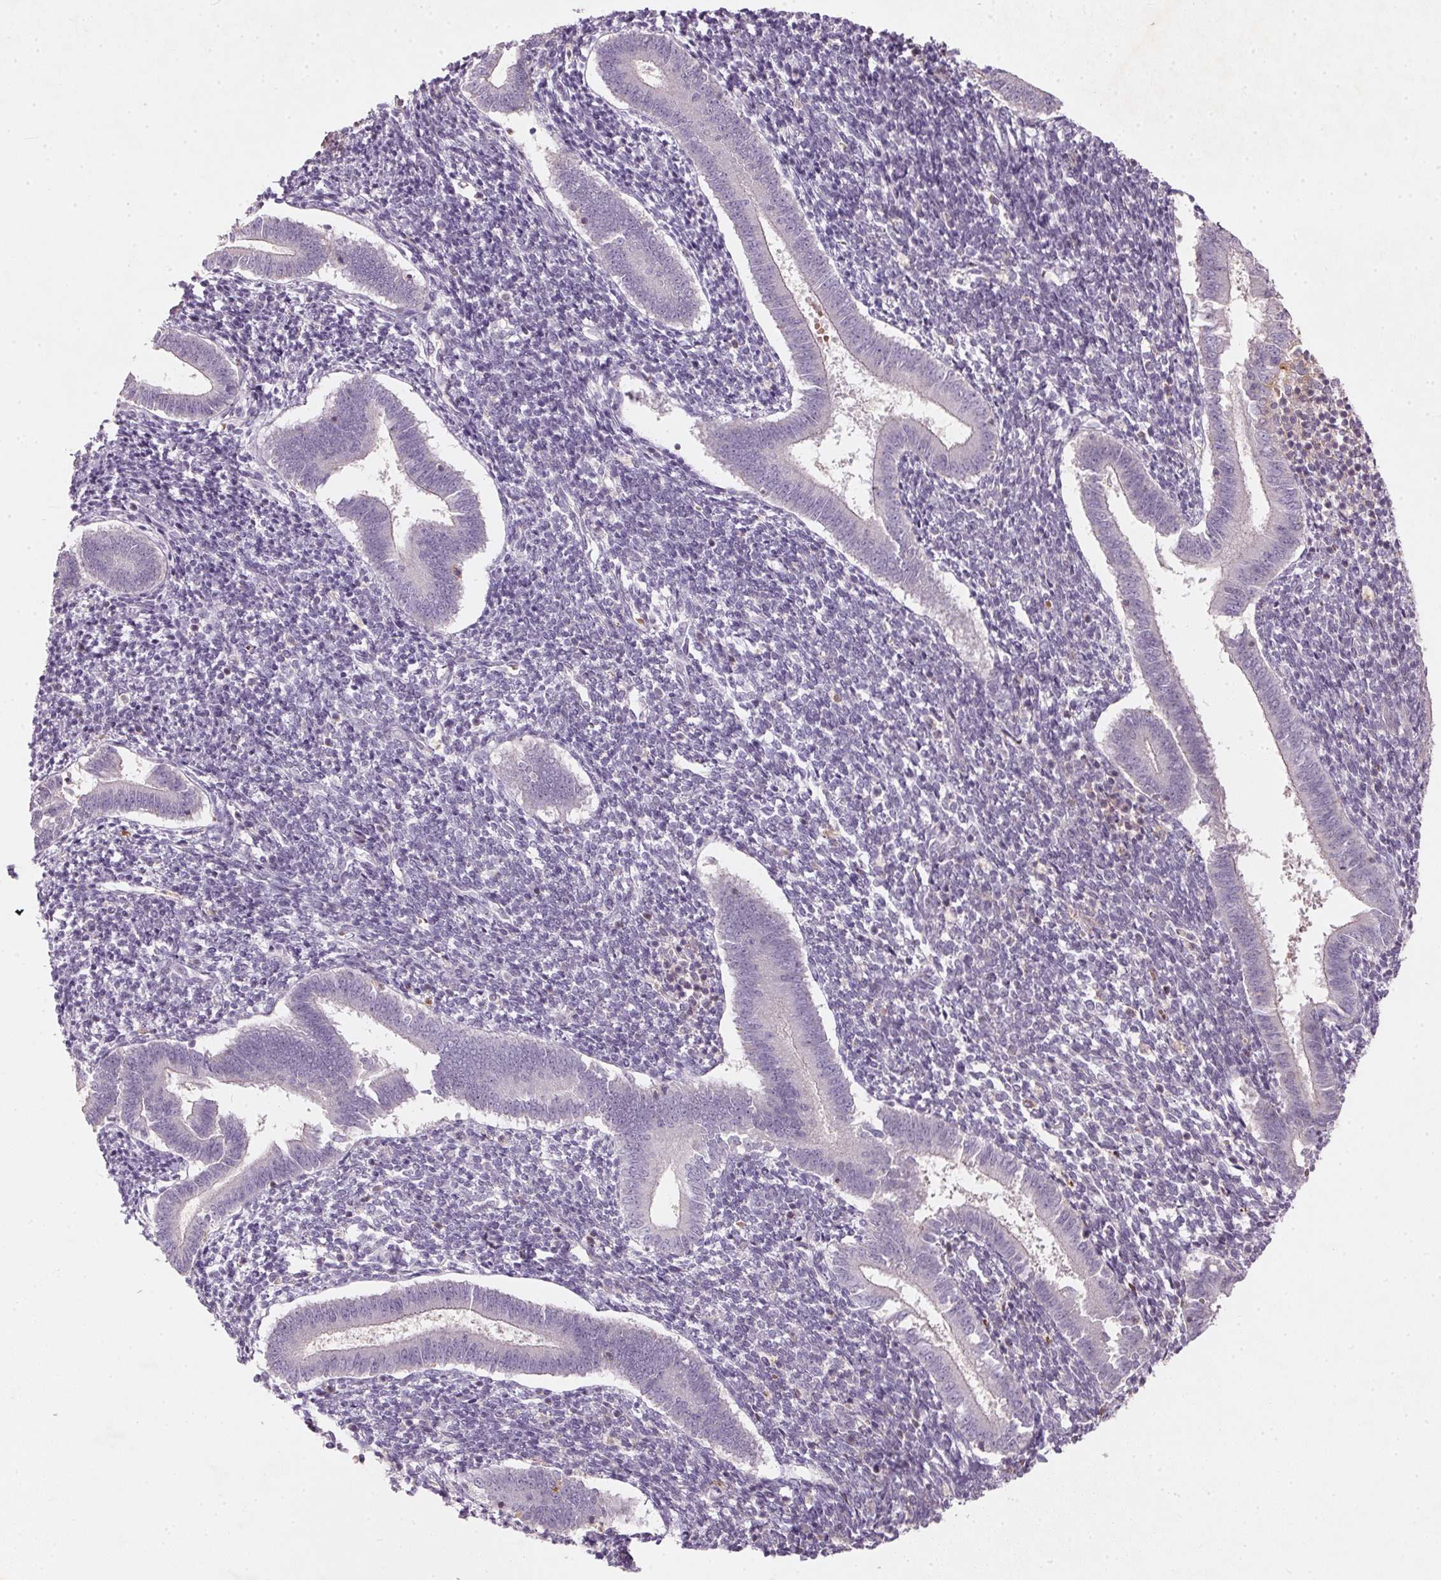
{"staining": {"intensity": "negative", "quantity": "none", "location": "none"}, "tissue": "endometrium", "cell_type": "Cells in endometrial stroma", "image_type": "normal", "snomed": [{"axis": "morphology", "description": "Normal tissue, NOS"}, {"axis": "topography", "description": "Endometrium"}], "caption": "Immunohistochemistry (IHC) histopathology image of normal human endometrium stained for a protein (brown), which reveals no expression in cells in endometrial stroma.", "gene": "KCNK15", "patient": {"sex": "female", "age": 25}}